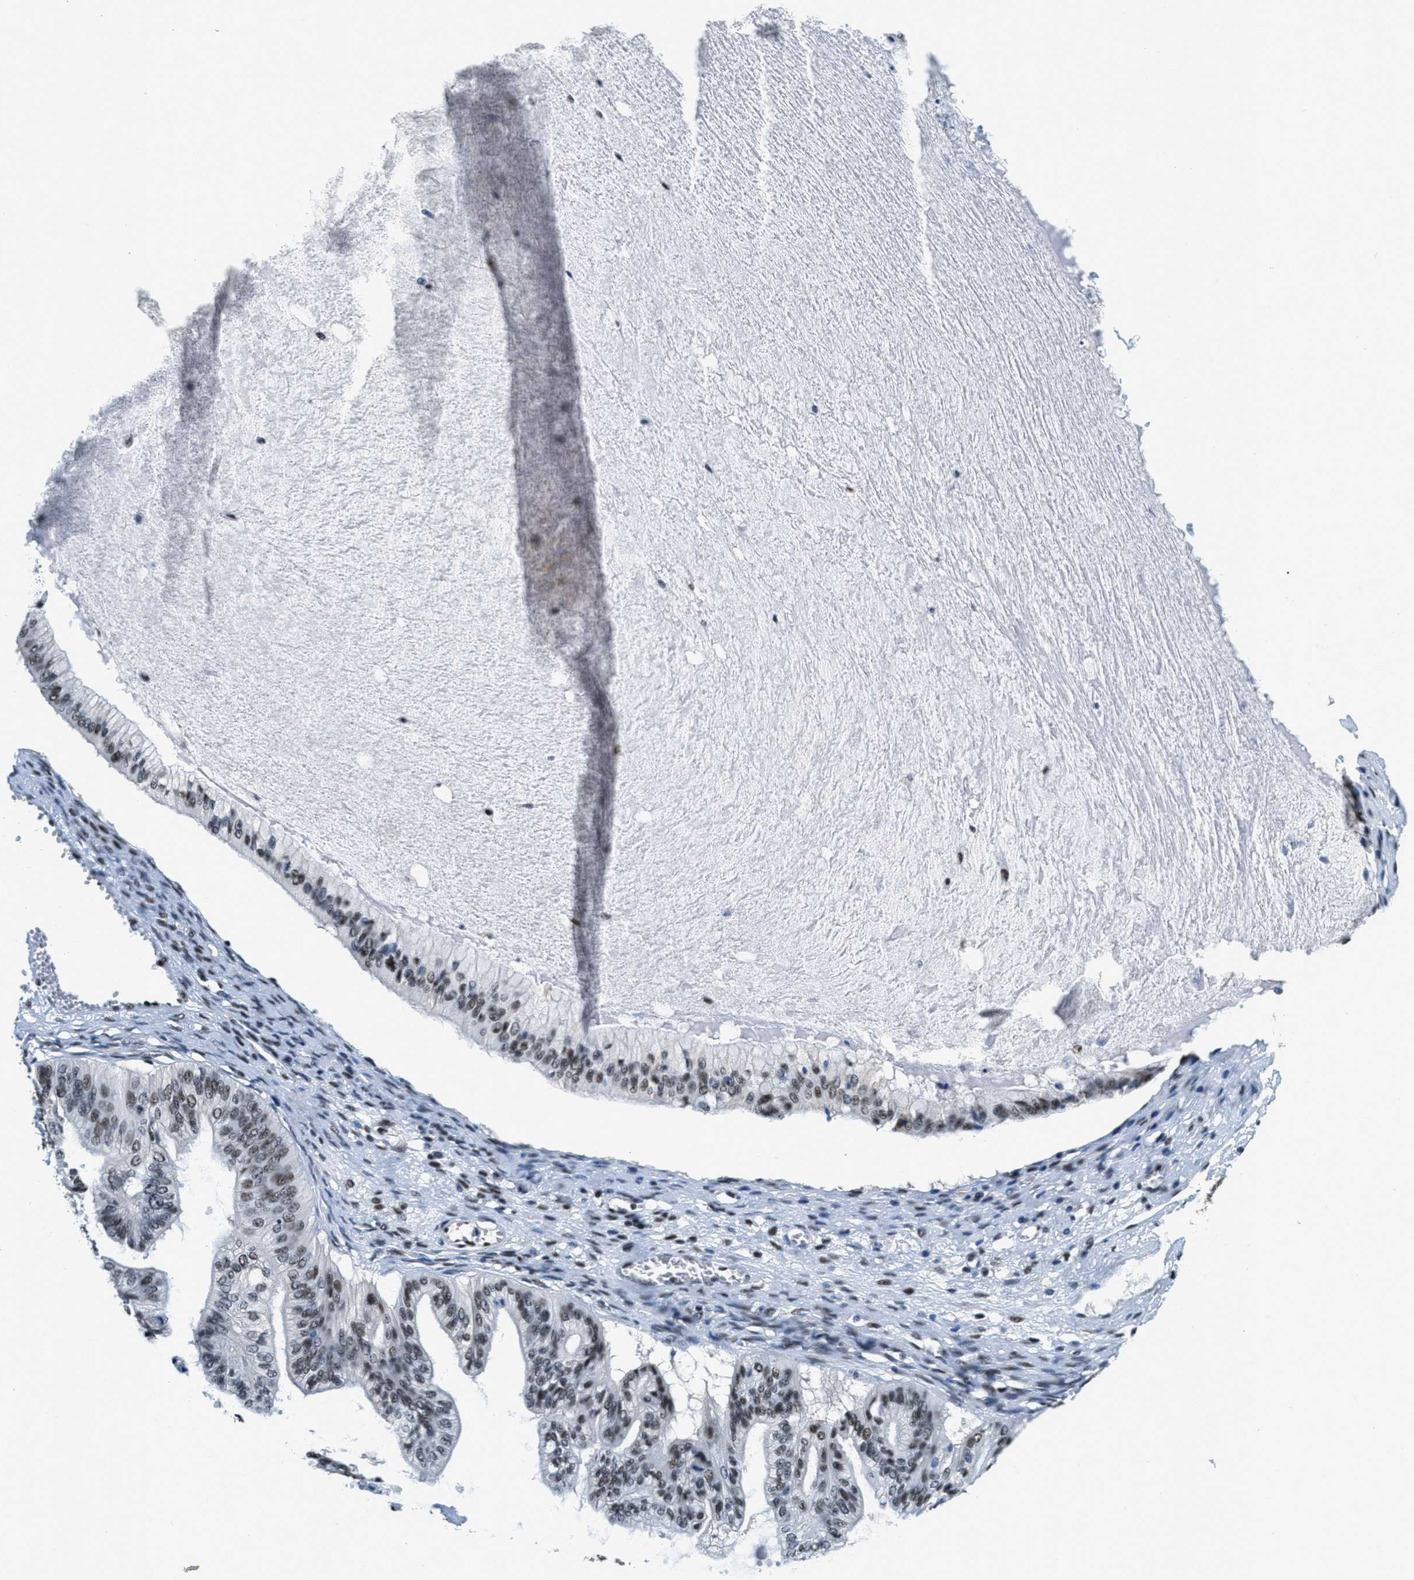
{"staining": {"intensity": "moderate", "quantity": ">75%", "location": "nuclear"}, "tissue": "ovarian cancer", "cell_type": "Tumor cells", "image_type": "cancer", "snomed": [{"axis": "morphology", "description": "Cystadenocarcinoma, mucinous, NOS"}, {"axis": "topography", "description": "Ovary"}], "caption": "Tumor cells display medium levels of moderate nuclear positivity in approximately >75% of cells in human ovarian cancer (mucinous cystadenocarcinoma). (brown staining indicates protein expression, while blue staining denotes nuclei).", "gene": "SSB", "patient": {"sex": "female", "age": 57}}